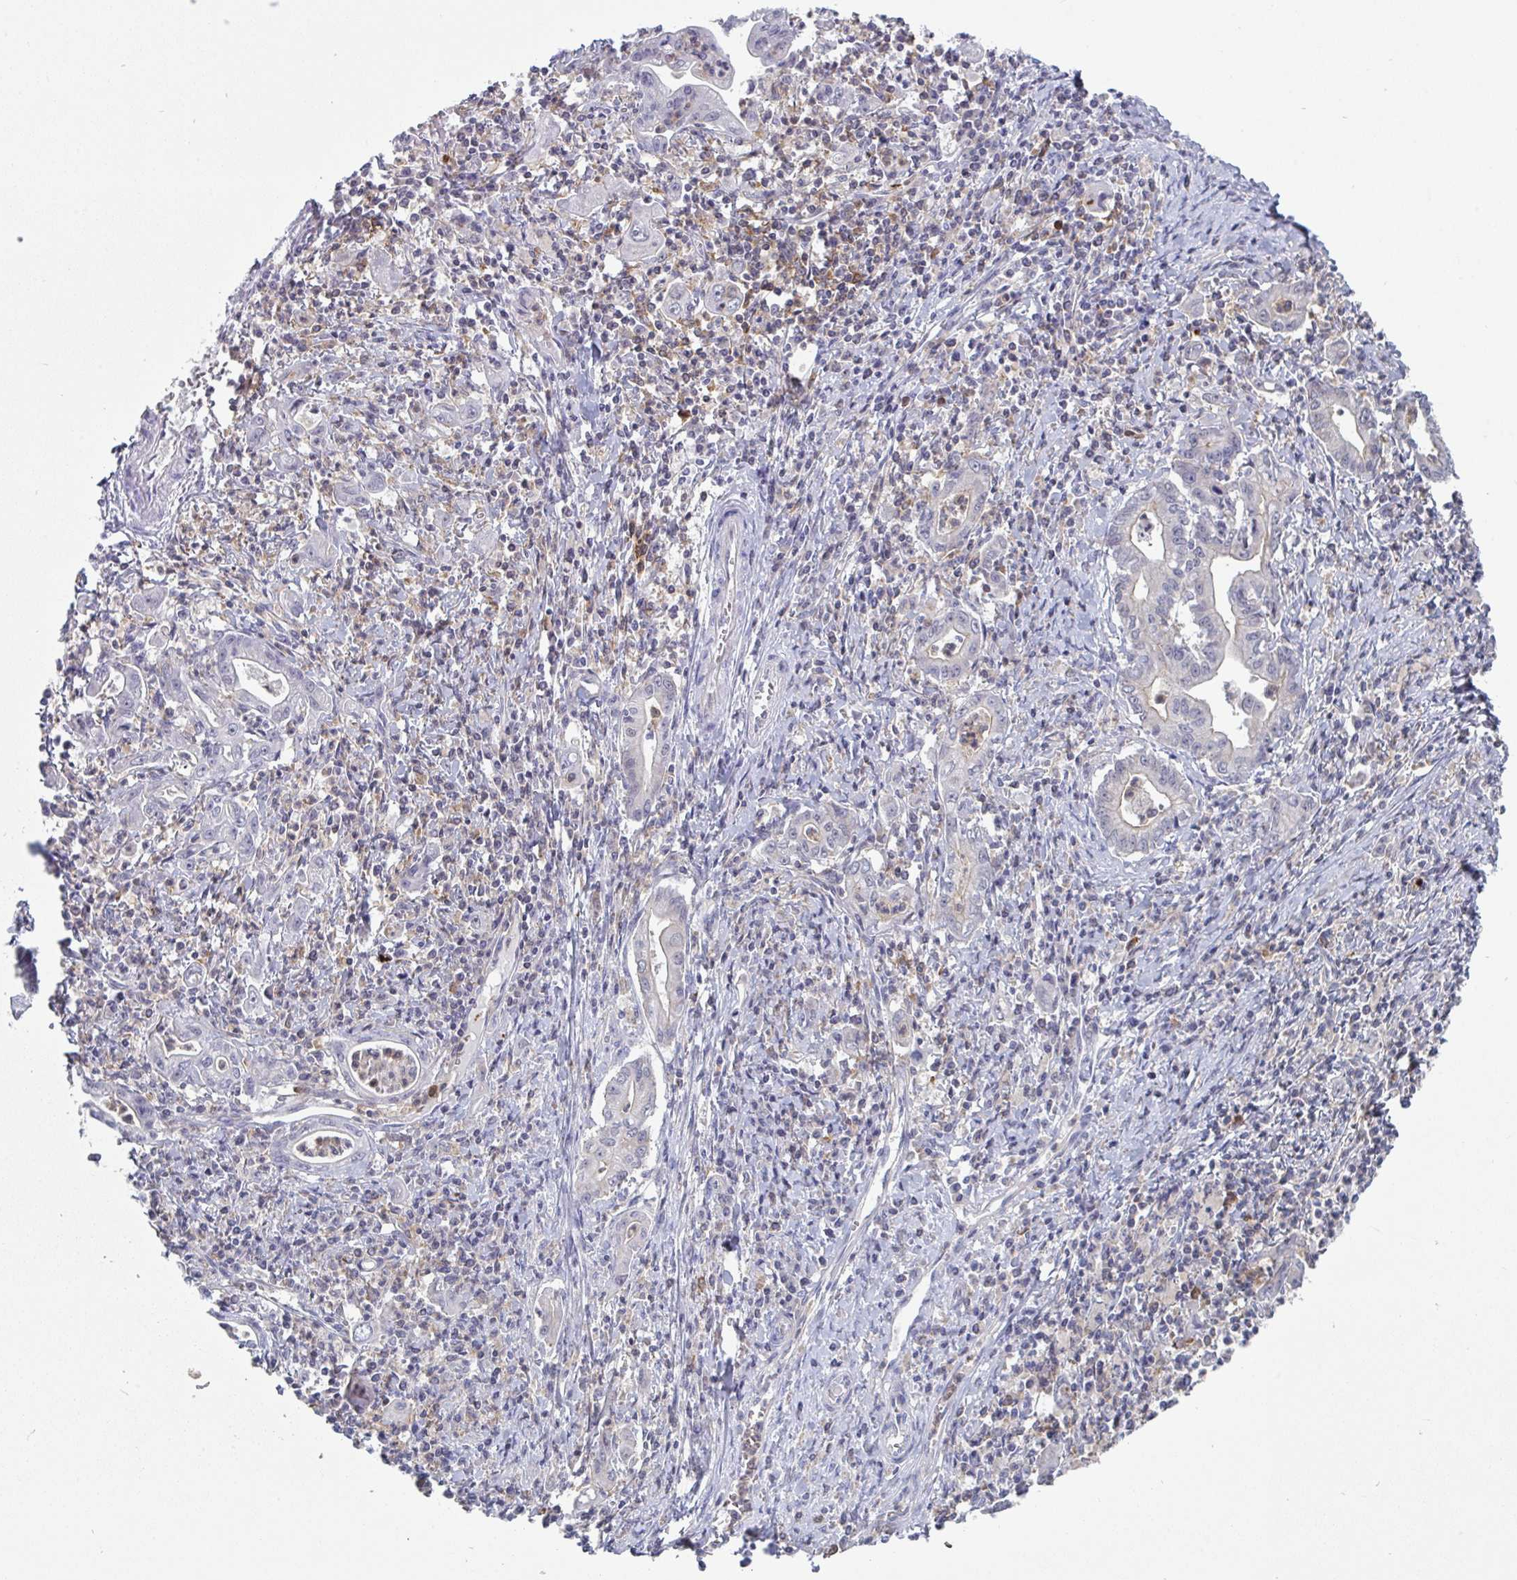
{"staining": {"intensity": "negative", "quantity": "none", "location": "none"}, "tissue": "stomach cancer", "cell_type": "Tumor cells", "image_type": "cancer", "snomed": [{"axis": "morphology", "description": "Adenocarcinoma, NOS"}, {"axis": "topography", "description": "Stomach, upper"}], "caption": "This is an immunohistochemistry histopathology image of stomach cancer (adenocarcinoma). There is no staining in tumor cells.", "gene": "DISP2", "patient": {"sex": "female", "age": 79}}